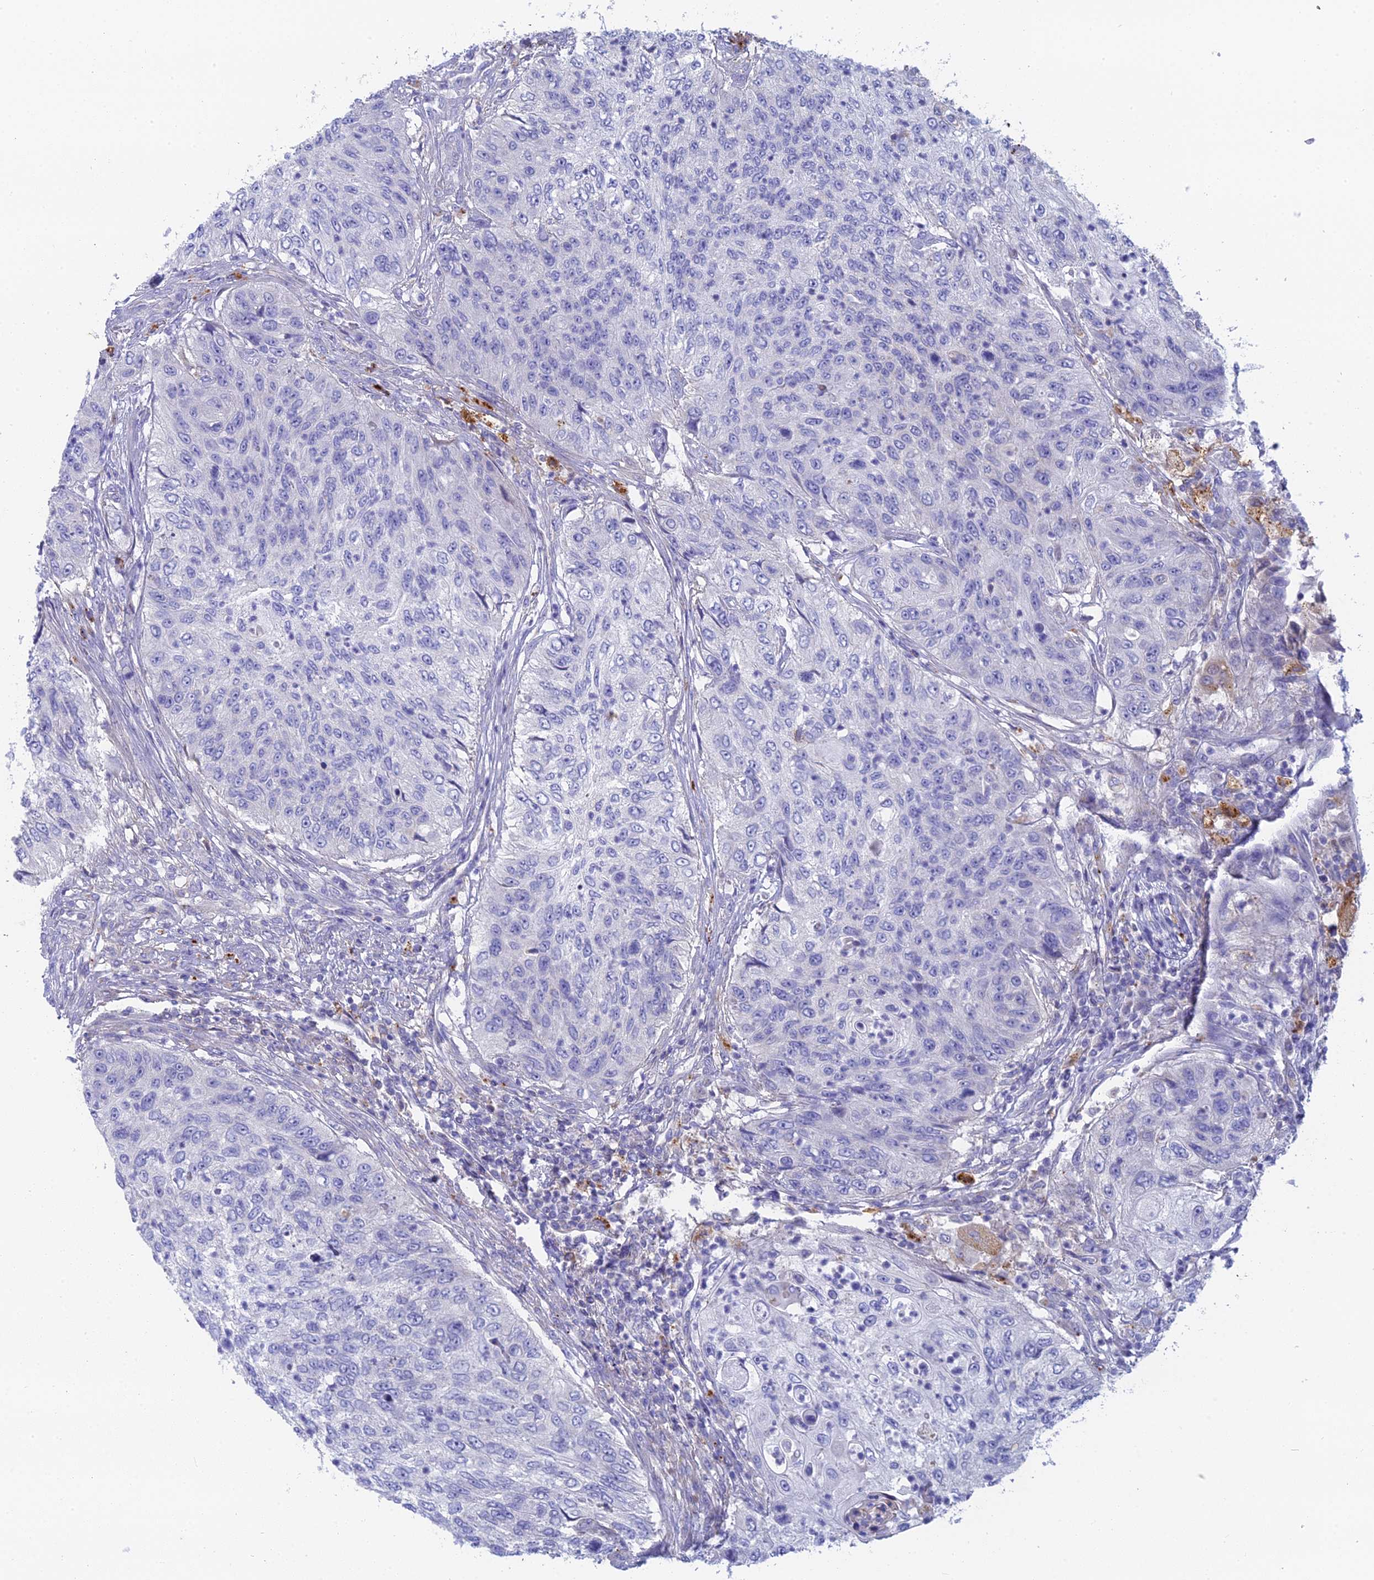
{"staining": {"intensity": "negative", "quantity": "none", "location": "none"}, "tissue": "urothelial cancer", "cell_type": "Tumor cells", "image_type": "cancer", "snomed": [{"axis": "morphology", "description": "Urothelial carcinoma, High grade"}, {"axis": "topography", "description": "Urinary bladder"}], "caption": "An IHC histopathology image of urothelial carcinoma (high-grade) is shown. There is no staining in tumor cells of urothelial carcinoma (high-grade).", "gene": "WDR6", "patient": {"sex": "female", "age": 60}}